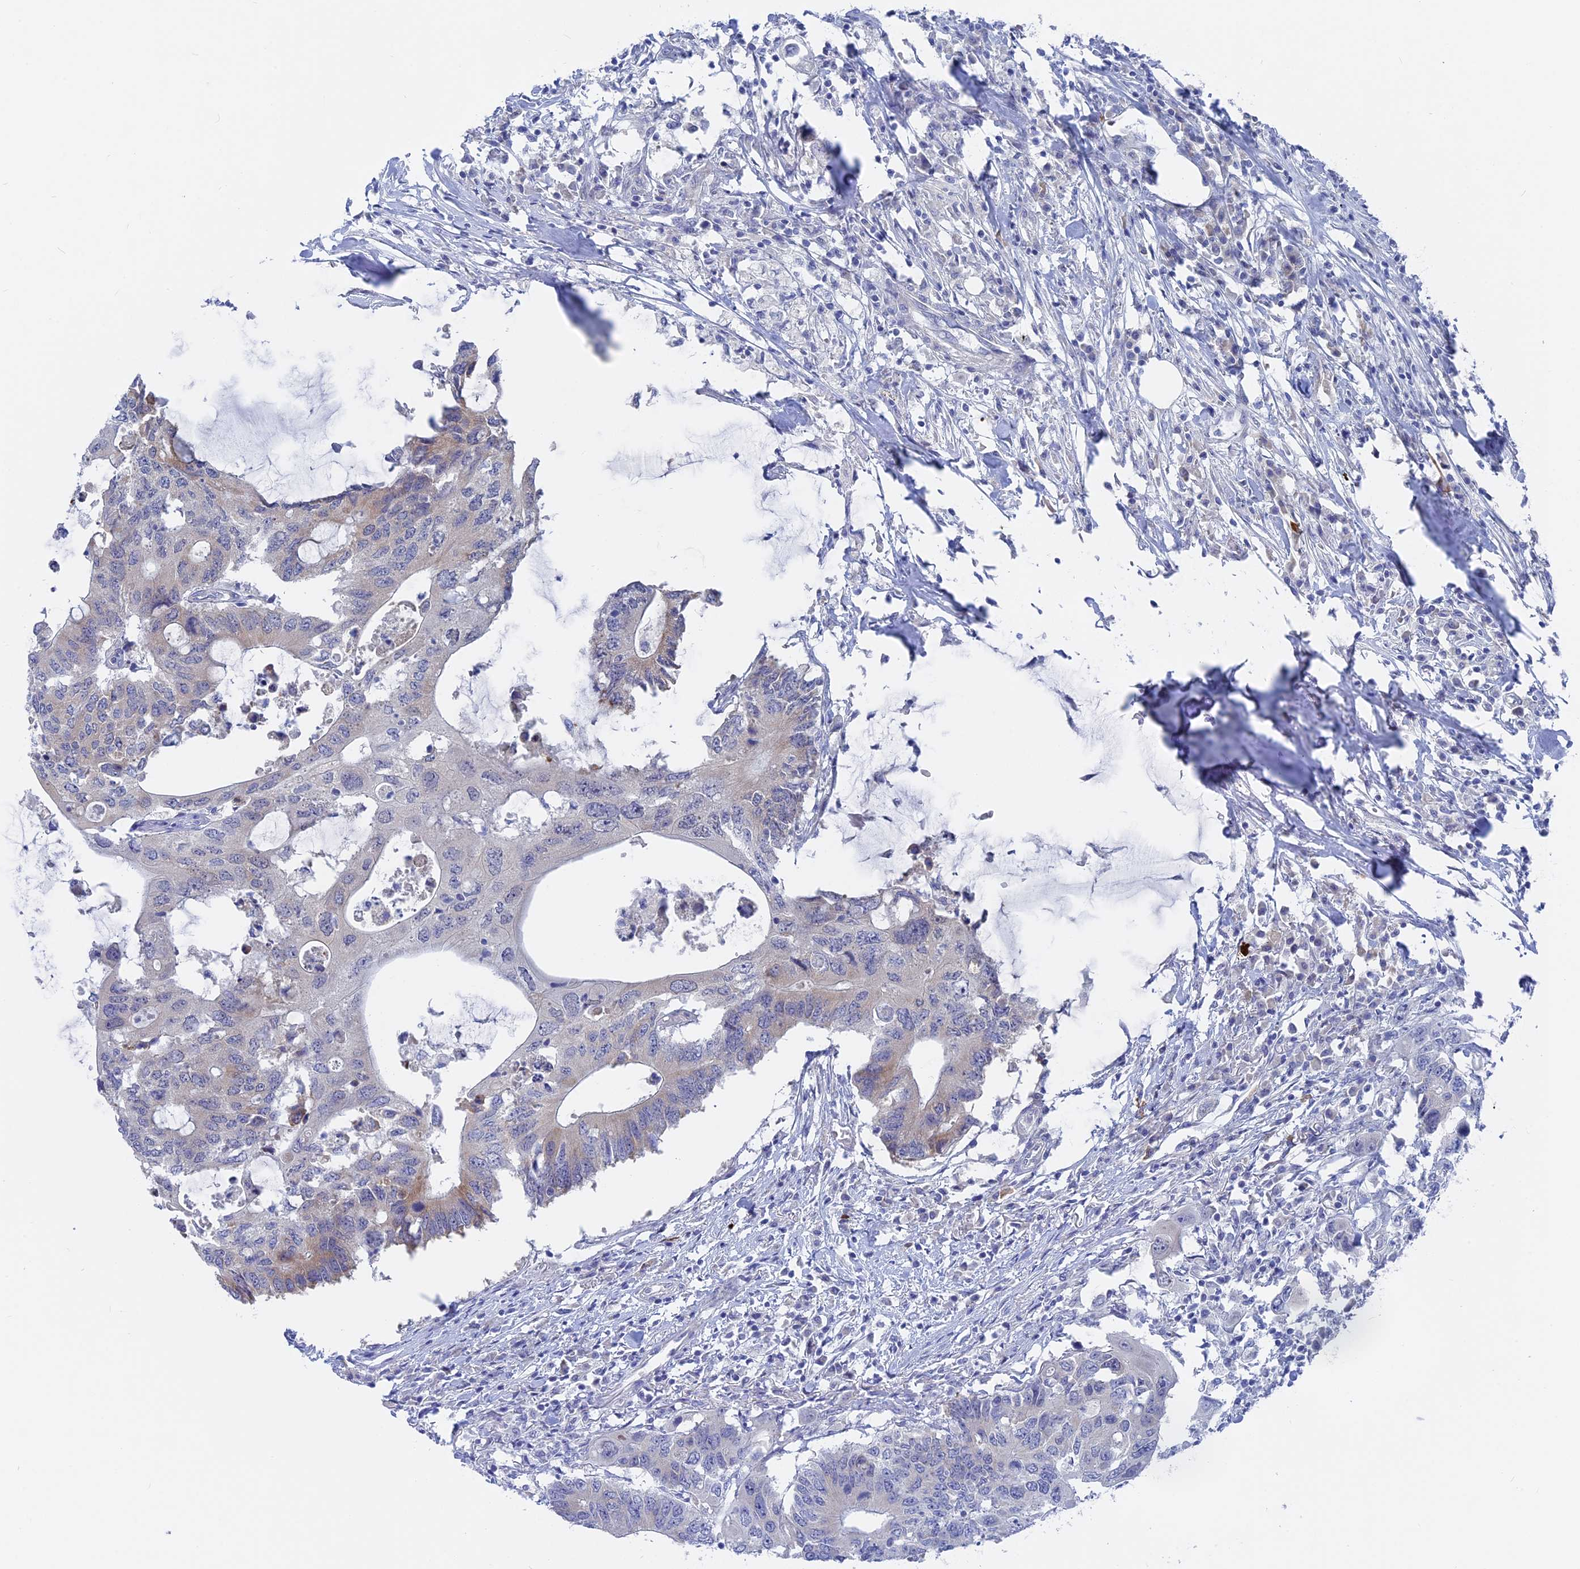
{"staining": {"intensity": "weak", "quantity": "<25%", "location": "cytoplasmic/membranous"}, "tissue": "colorectal cancer", "cell_type": "Tumor cells", "image_type": "cancer", "snomed": [{"axis": "morphology", "description": "Adenocarcinoma, NOS"}, {"axis": "topography", "description": "Colon"}], "caption": "The IHC image has no significant expression in tumor cells of colorectal adenocarcinoma tissue. (DAB immunohistochemistry (IHC) visualized using brightfield microscopy, high magnification).", "gene": "DACT3", "patient": {"sex": "male", "age": 71}}